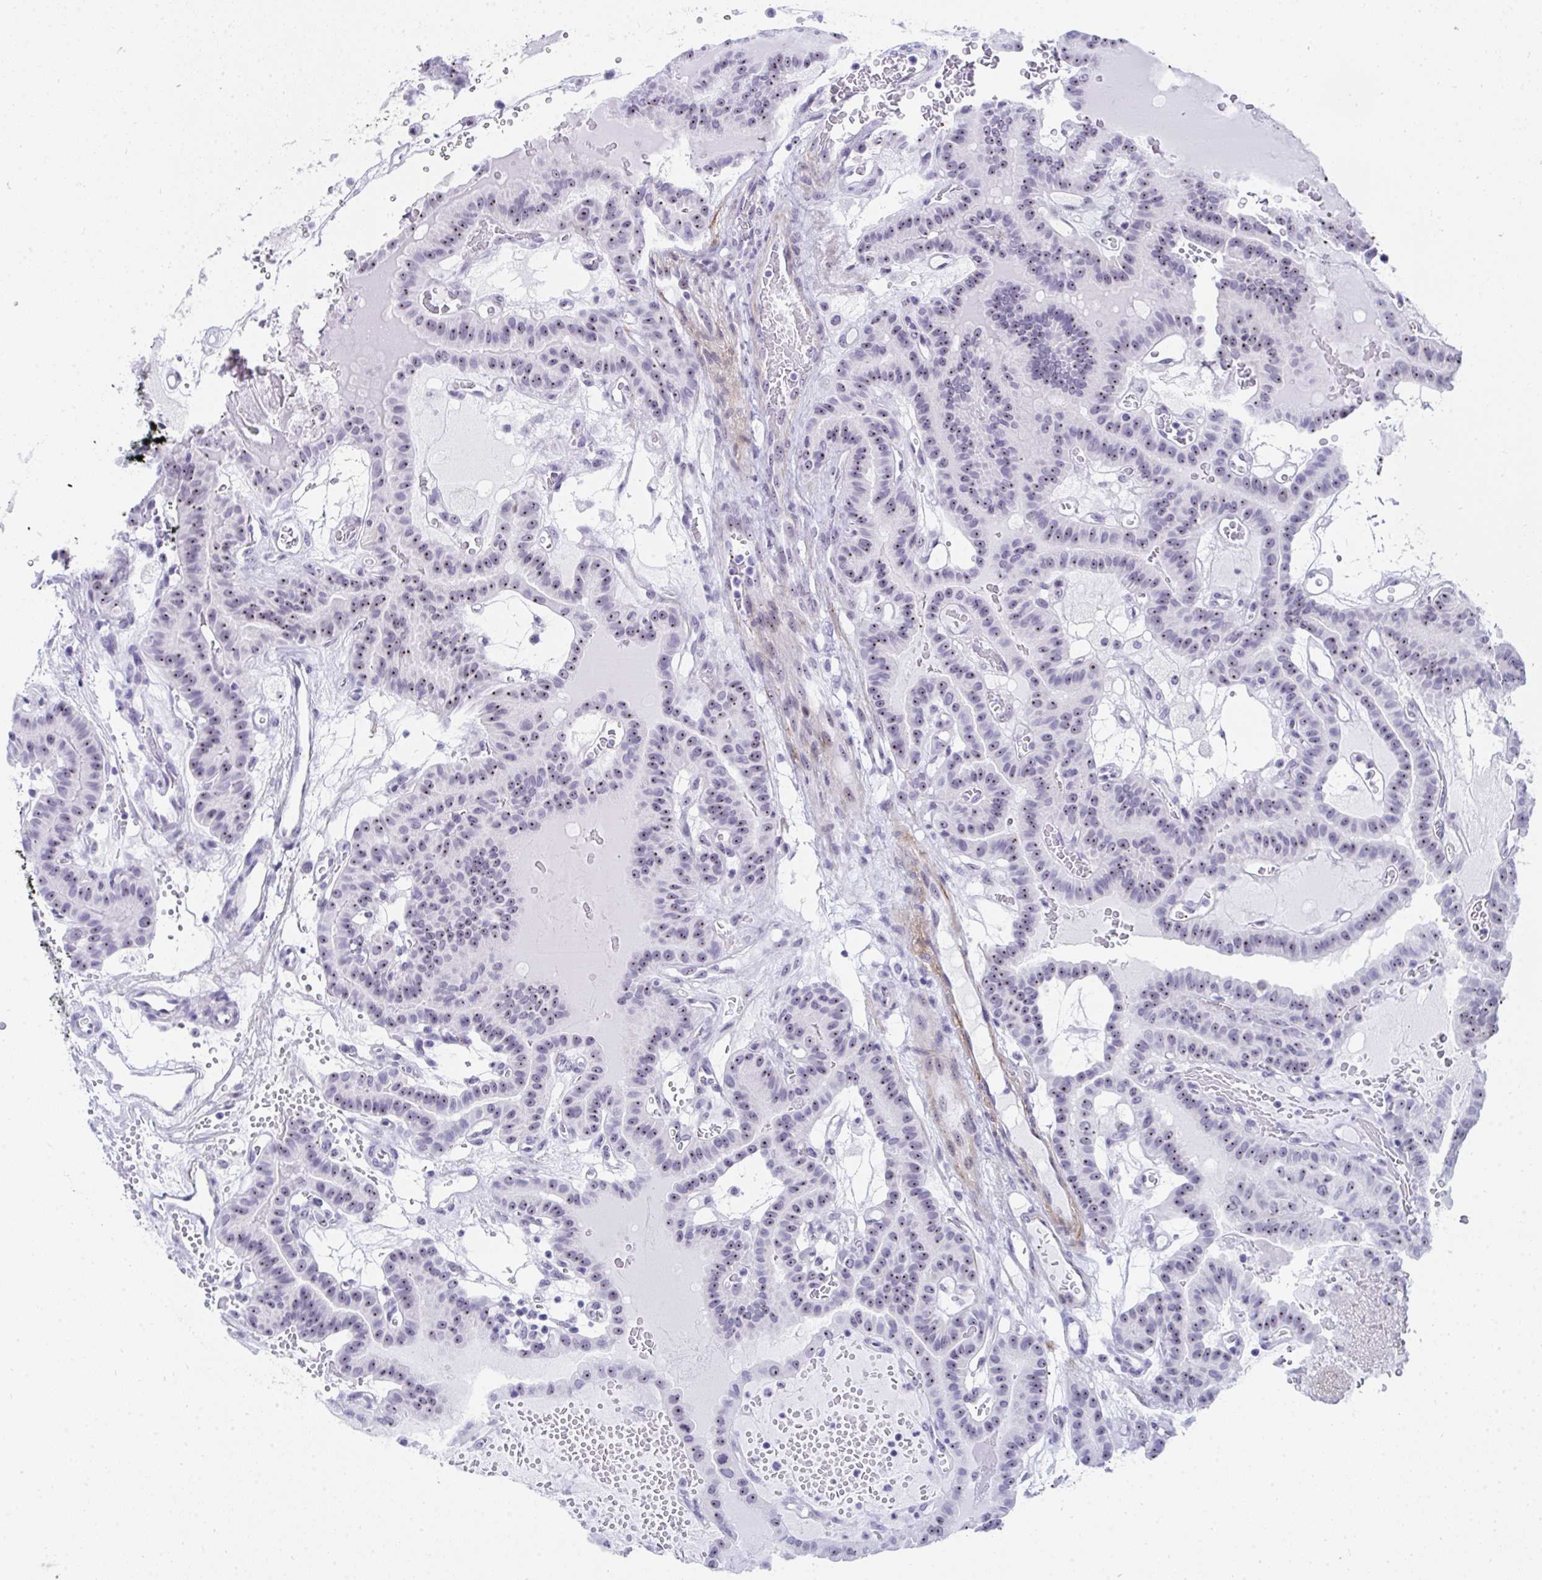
{"staining": {"intensity": "moderate", "quantity": ">75%", "location": "nuclear"}, "tissue": "thyroid cancer", "cell_type": "Tumor cells", "image_type": "cancer", "snomed": [{"axis": "morphology", "description": "Papillary adenocarcinoma, NOS"}, {"axis": "topography", "description": "Thyroid gland"}], "caption": "Protein expression analysis of human papillary adenocarcinoma (thyroid) reveals moderate nuclear positivity in approximately >75% of tumor cells.", "gene": "NOP10", "patient": {"sex": "male", "age": 87}}